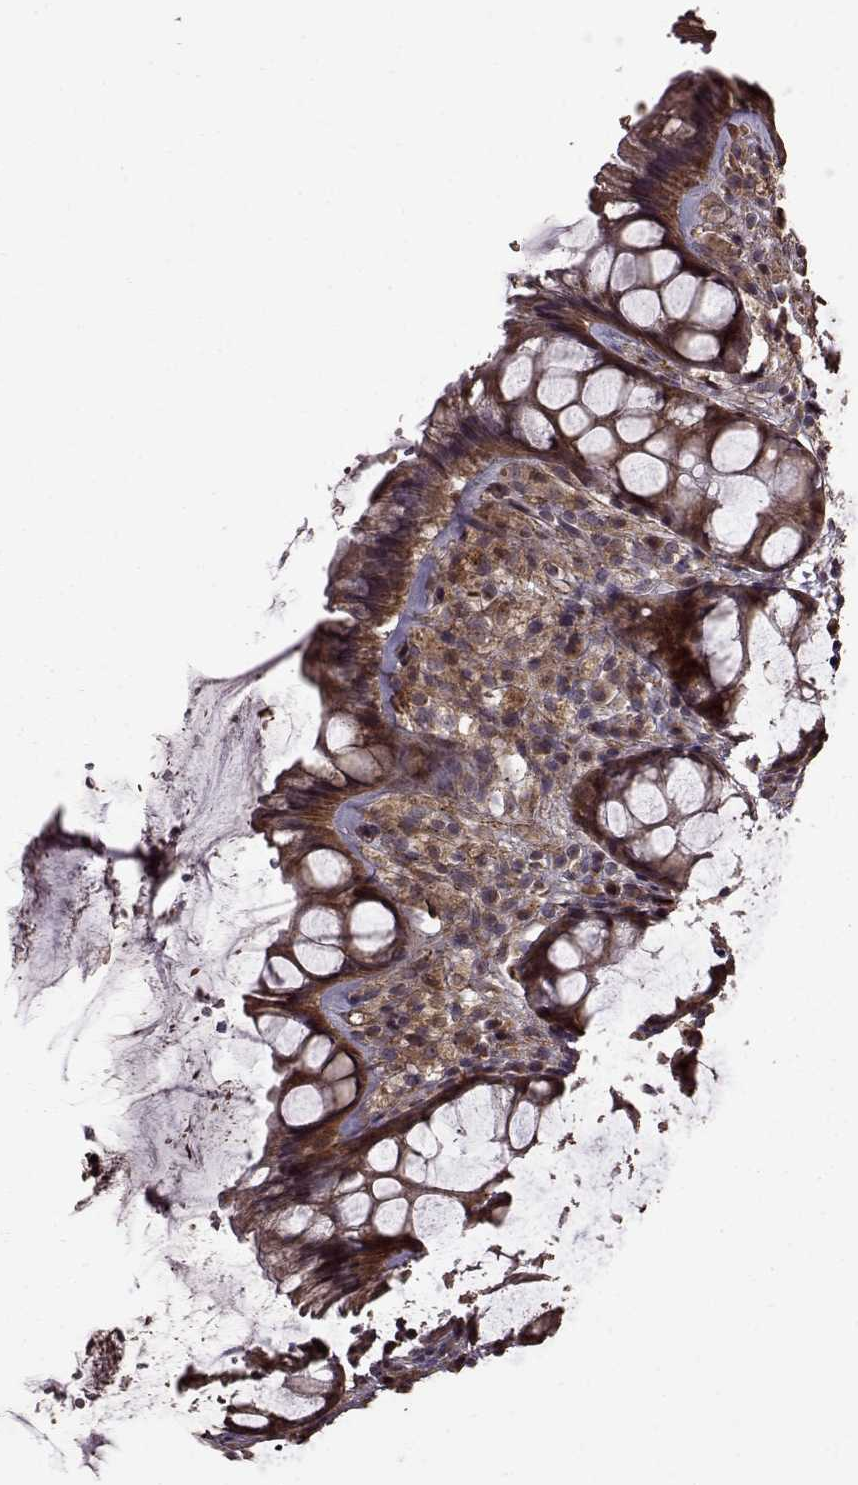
{"staining": {"intensity": "strong", "quantity": ">75%", "location": "cytoplasmic/membranous"}, "tissue": "rectum", "cell_type": "Glandular cells", "image_type": "normal", "snomed": [{"axis": "morphology", "description": "Normal tissue, NOS"}, {"axis": "topography", "description": "Rectum"}], "caption": "The micrograph shows staining of unremarkable rectum, revealing strong cytoplasmic/membranous protein positivity (brown color) within glandular cells.", "gene": "FBXW11", "patient": {"sex": "female", "age": 62}}